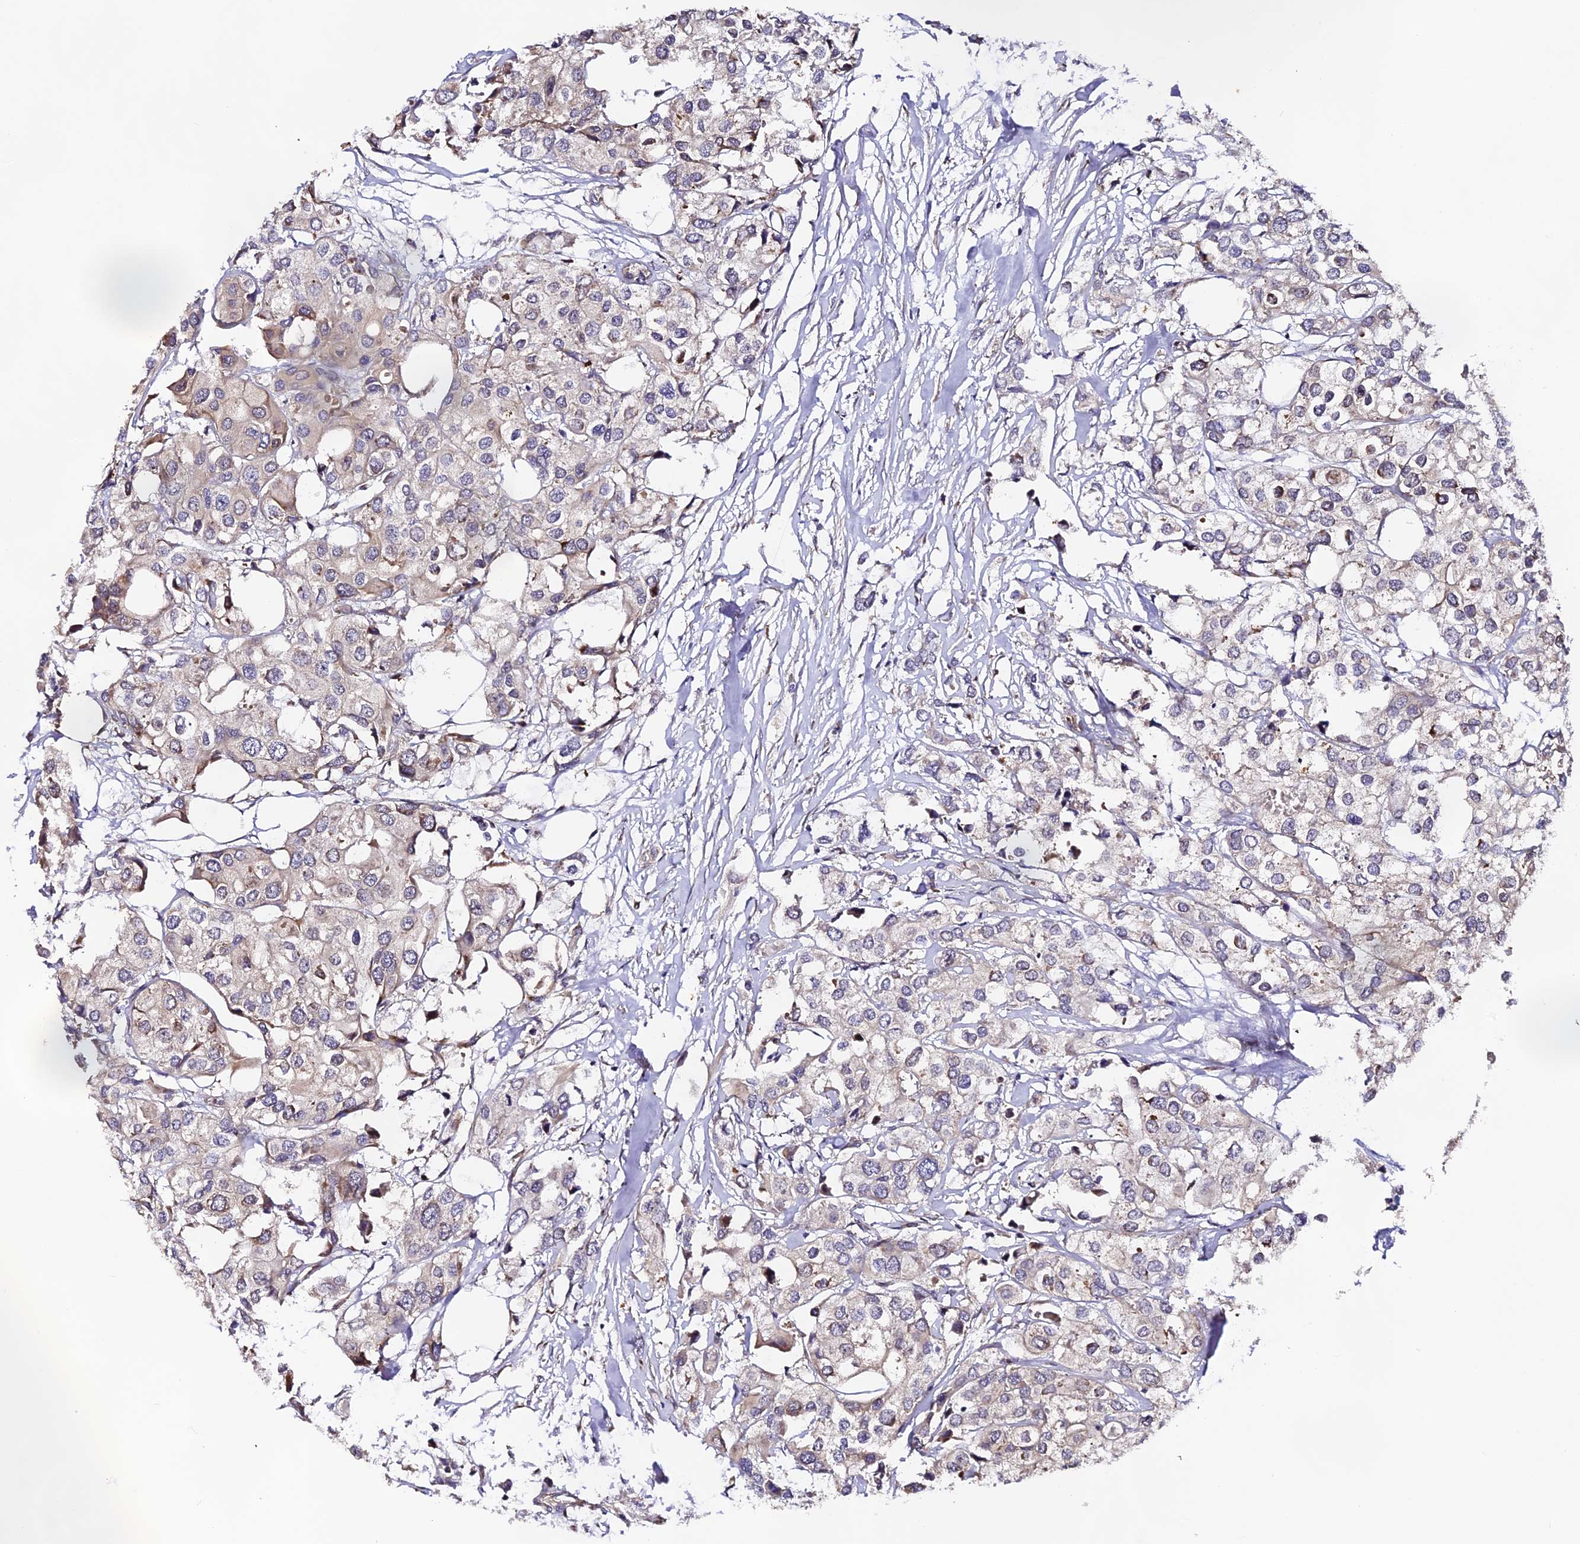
{"staining": {"intensity": "weak", "quantity": "<25%", "location": "cytoplasmic/membranous"}, "tissue": "urothelial cancer", "cell_type": "Tumor cells", "image_type": "cancer", "snomed": [{"axis": "morphology", "description": "Urothelial carcinoma, High grade"}, {"axis": "topography", "description": "Urinary bladder"}], "caption": "Micrograph shows no protein expression in tumor cells of urothelial cancer tissue.", "gene": "RAB28", "patient": {"sex": "male", "age": 64}}